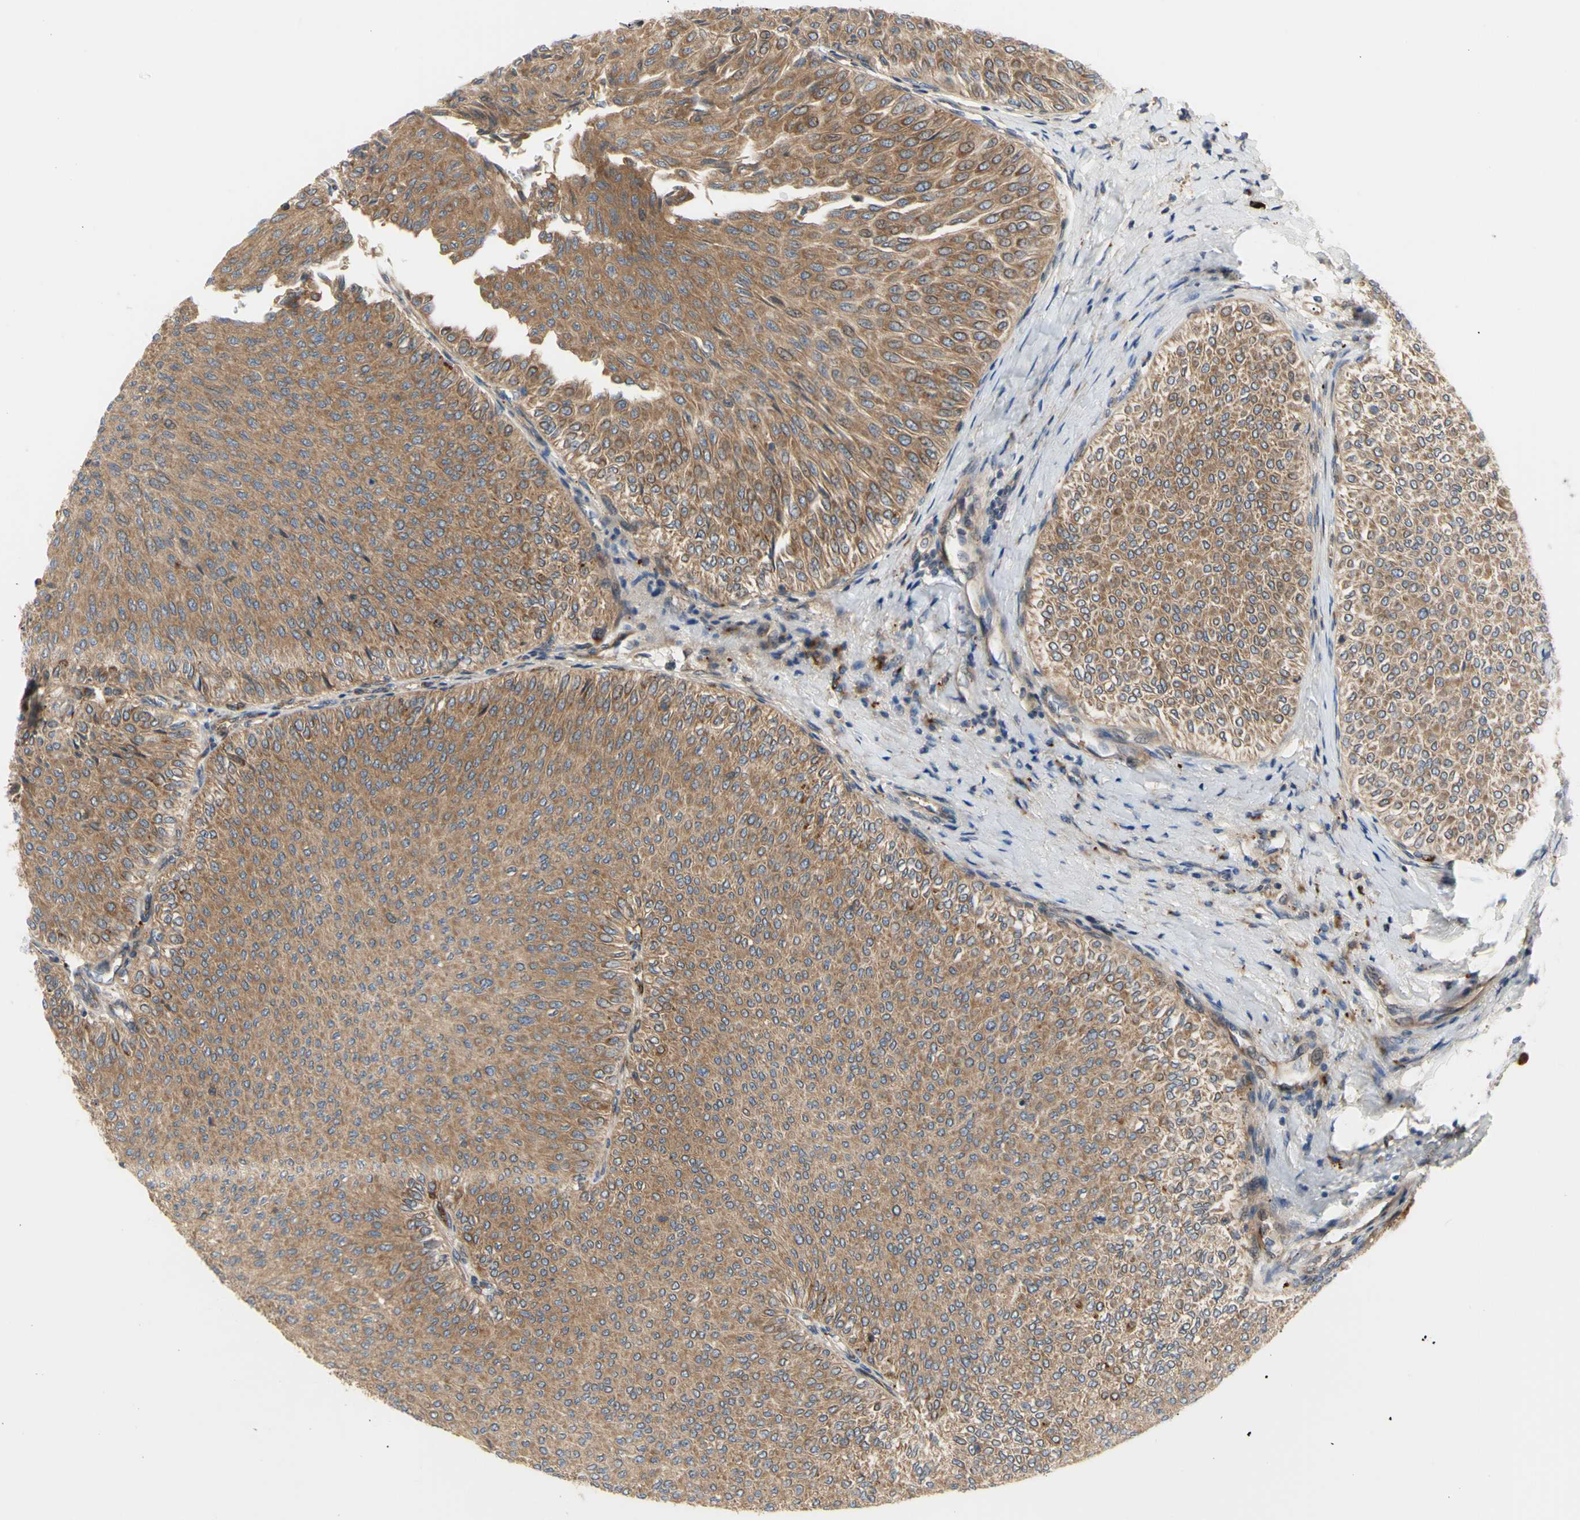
{"staining": {"intensity": "moderate", "quantity": ">75%", "location": "cytoplasmic/membranous"}, "tissue": "urothelial cancer", "cell_type": "Tumor cells", "image_type": "cancer", "snomed": [{"axis": "morphology", "description": "Urothelial carcinoma, Low grade"}, {"axis": "topography", "description": "Urinary bladder"}], "caption": "Immunohistochemistry of urothelial carcinoma (low-grade) reveals medium levels of moderate cytoplasmic/membranous positivity in about >75% of tumor cells. (DAB = brown stain, brightfield microscopy at high magnification).", "gene": "TUBG2", "patient": {"sex": "male", "age": 78}}